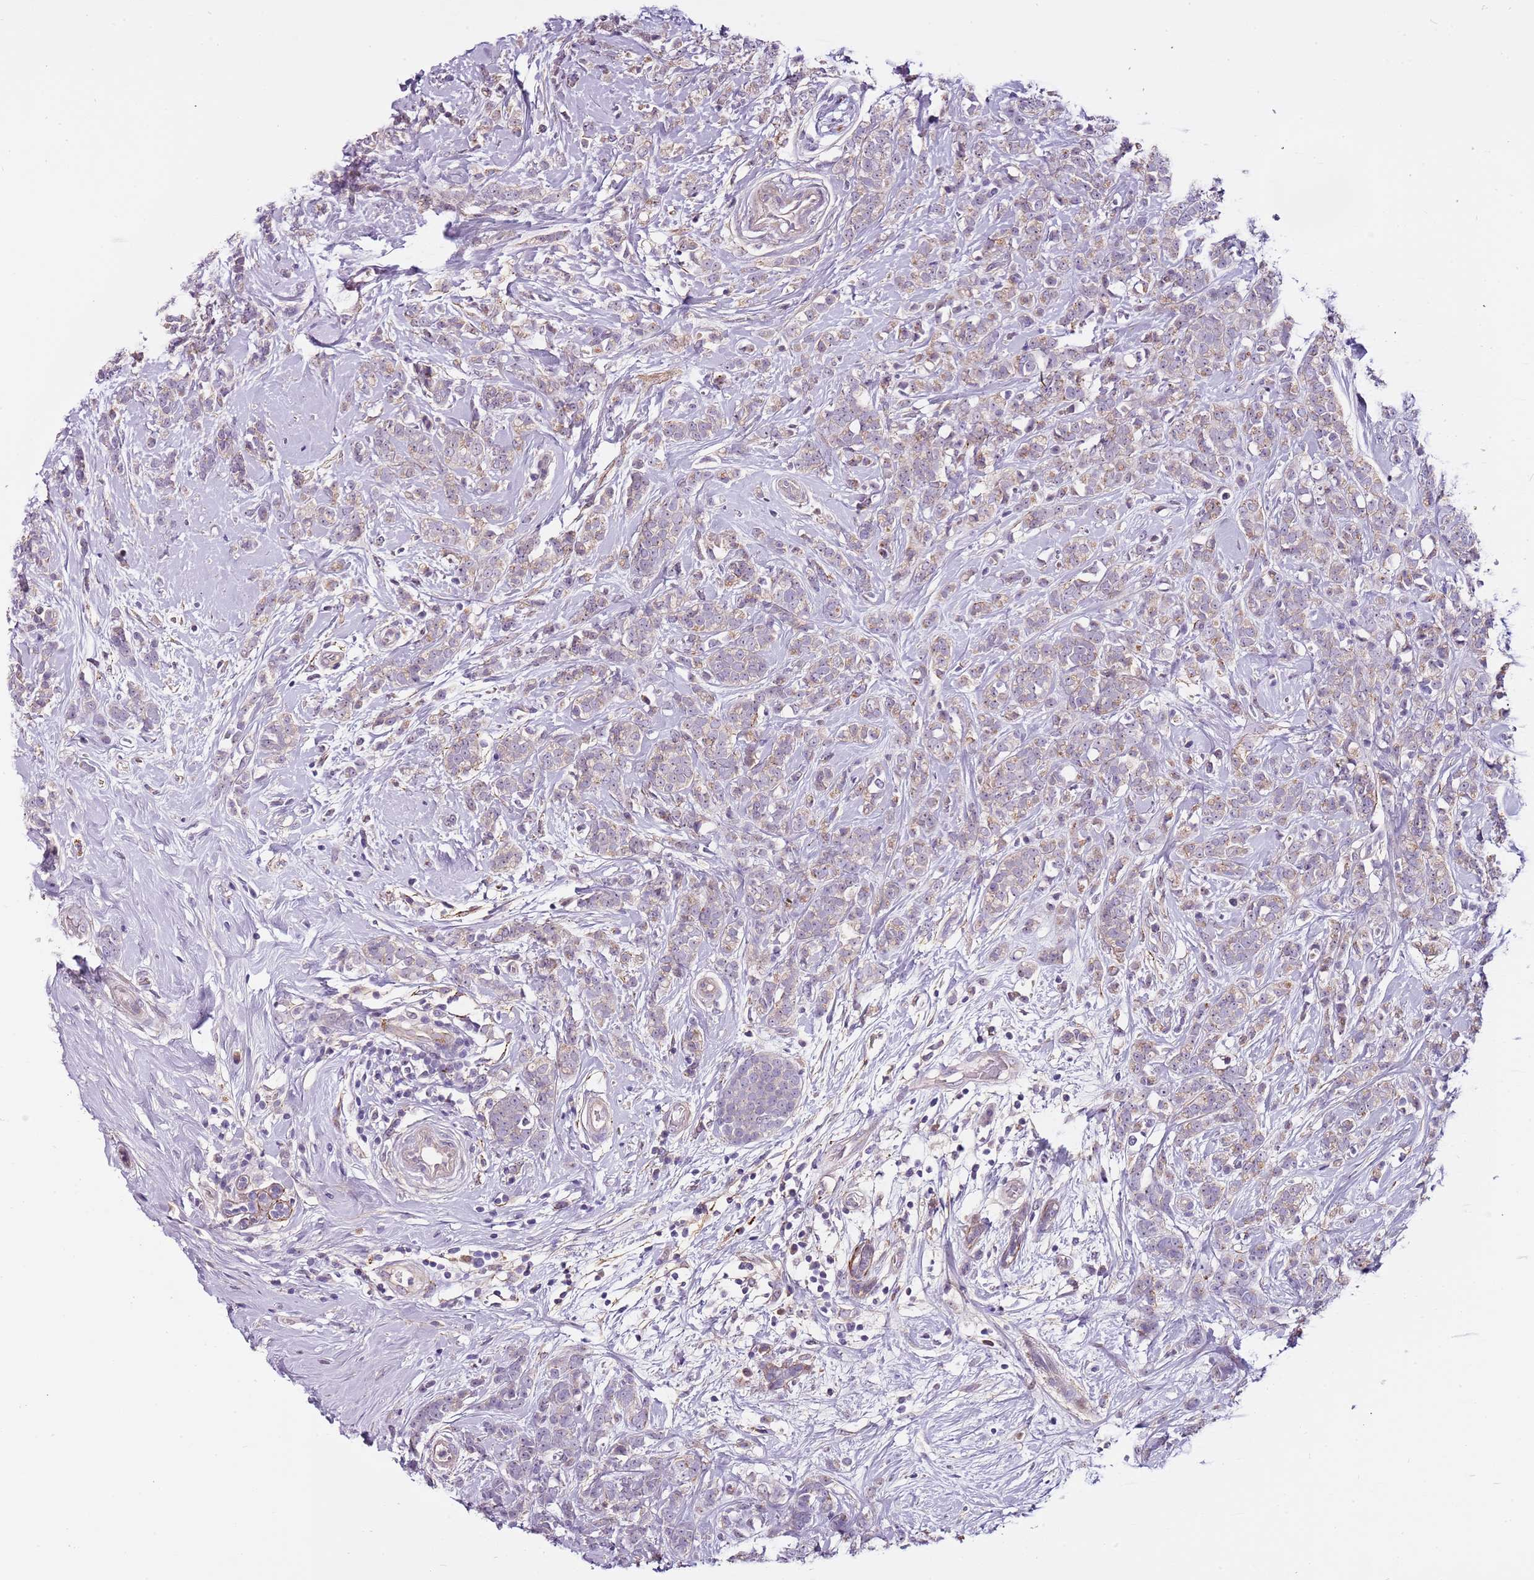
{"staining": {"intensity": "weak", "quantity": "25%-75%", "location": "cytoplasmic/membranous"}, "tissue": "breast cancer", "cell_type": "Tumor cells", "image_type": "cancer", "snomed": [{"axis": "morphology", "description": "Lobular carcinoma"}, {"axis": "topography", "description": "Breast"}], "caption": "Weak cytoplasmic/membranous protein expression is present in approximately 25%-75% of tumor cells in breast lobular carcinoma.", "gene": "NKX2-3", "patient": {"sex": "female", "age": 58}}